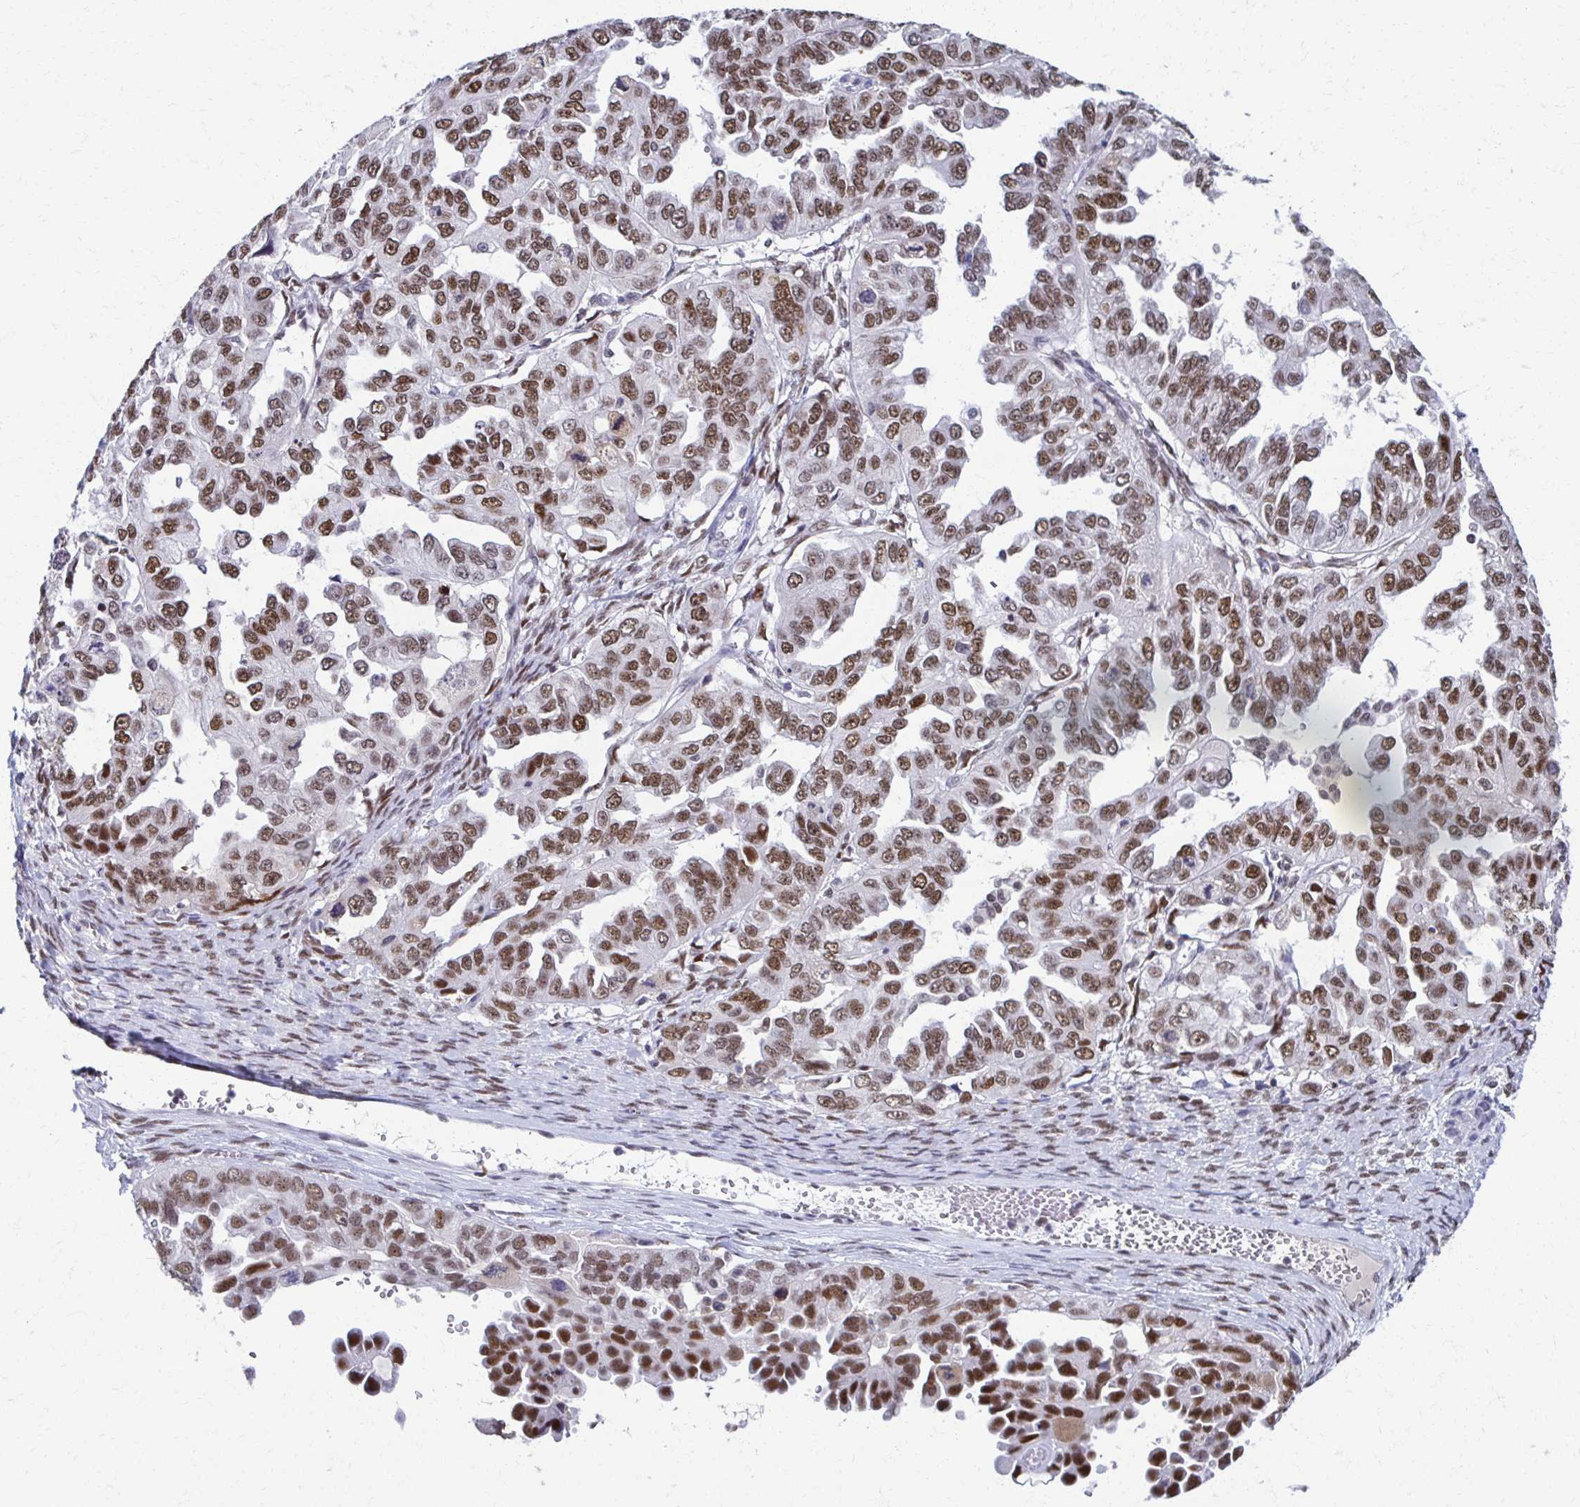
{"staining": {"intensity": "moderate", "quantity": ">75%", "location": "nuclear"}, "tissue": "ovarian cancer", "cell_type": "Tumor cells", "image_type": "cancer", "snomed": [{"axis": "morphology", "description": "Cystadenocarcinoma, serous, NOS"}, {"axis": "topography", "description": "Ovary"}], "caption": "Immunohistochemistry (IHC) of ovarian serous cystadenocarcinoma demonstrates medium levels of moderate nuclear expression in about >75% of tumor cells. Using DAB (3,3'-diaminobenzidine) (brown) and hematoxylin (blue) stains, captured at high magnification using brightfield microscopy.", "gene": "IRF7", "patient": {"sex": "female", "age": 53}}